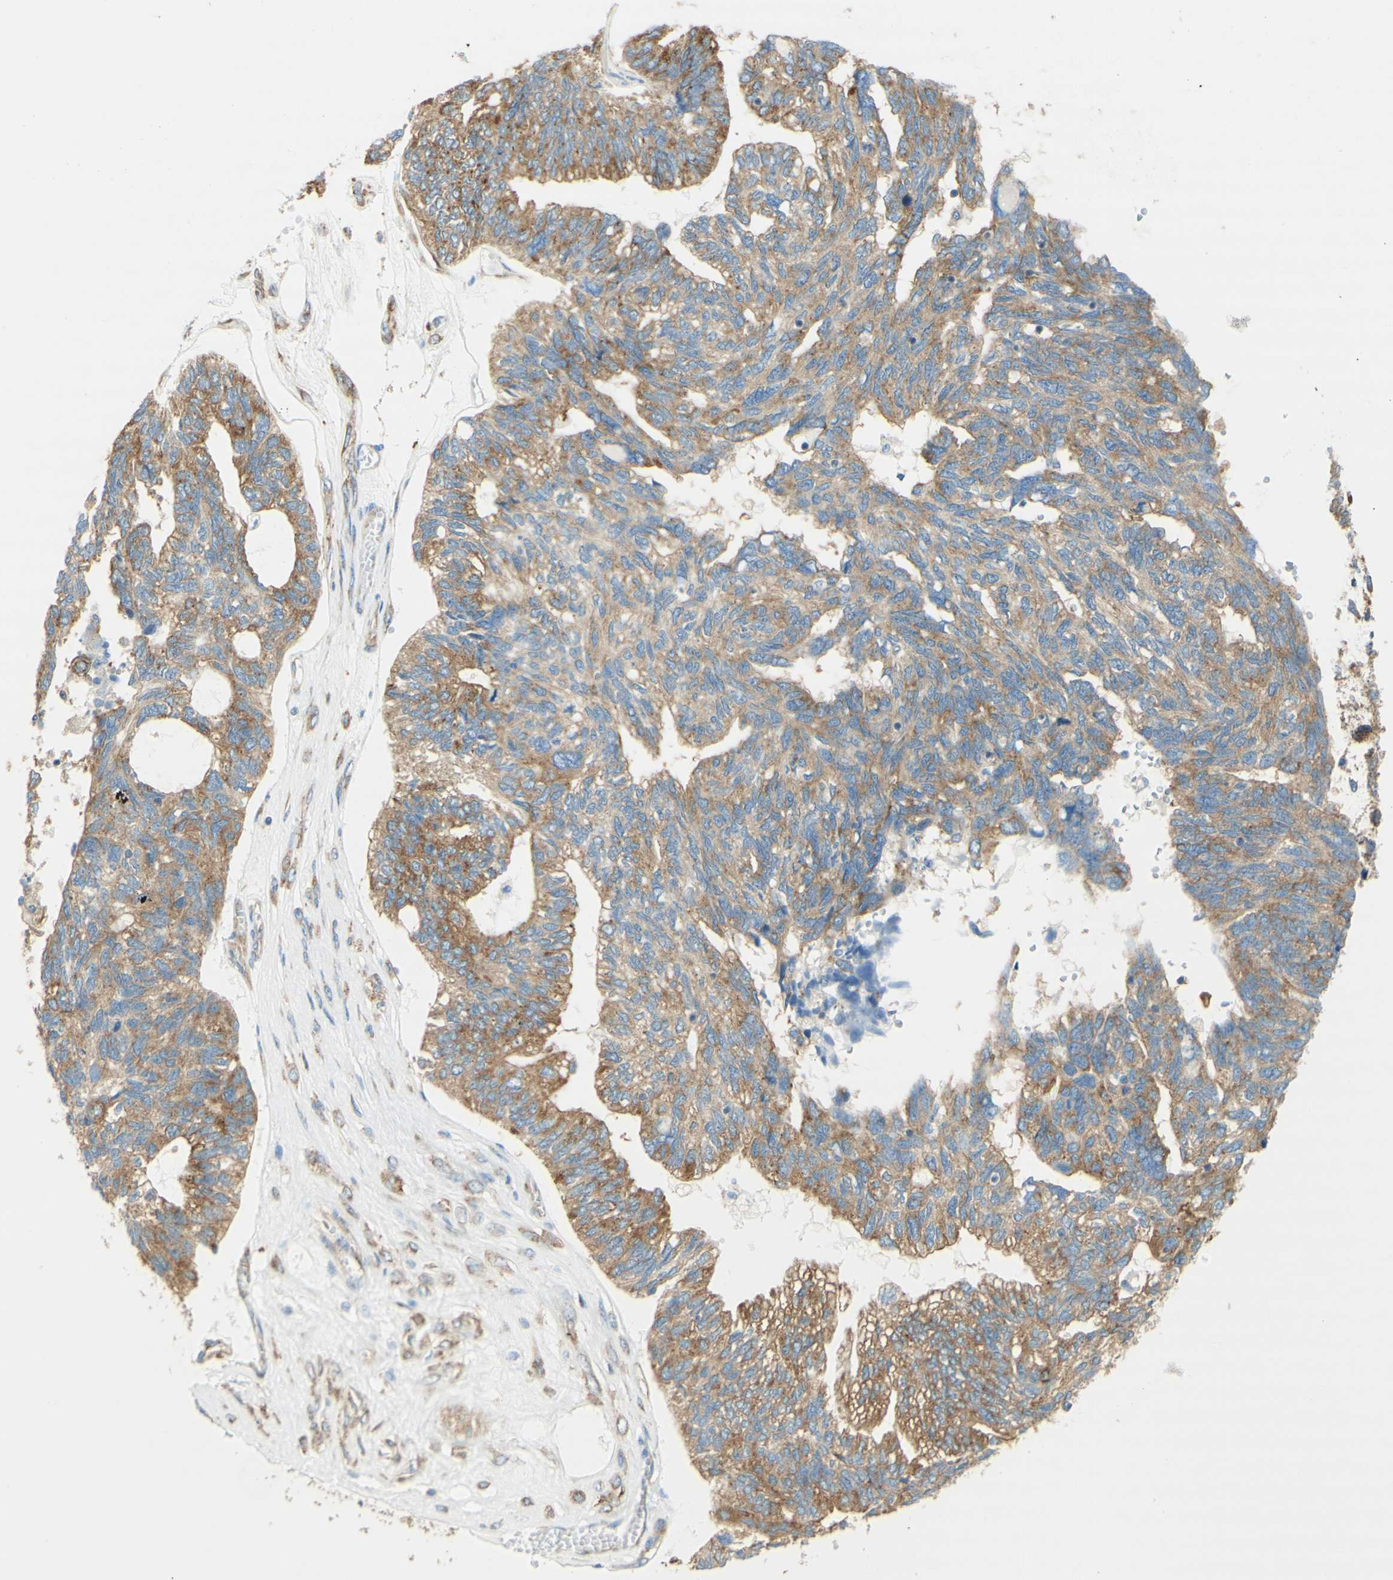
{"staining": {"intensity": "moderate", "quantity": "25%-75%", "location": "cytoplasmic/membranous"}, "tissue": "ovarian cancer", "cell_type": "Tumor cells", "image_type": "cancer", "snomed": [{"axis": "morphology", "description": "Cystadenocarcinoma, serous, NOS"}, {"axis": "topography", "description": "Ovary"}], "caption": "Protein expression analysis of human serous cystadenocarcinoma (ovarian) reveals moderate cytoplasmic/membranous positivity in approximately 25%-75% of tumor cells. (DAB (3,3'-diaminobenzidine) = brown stain, brightfield microscopy at high magnification).", "gene": "CLTC", "patient": {"sex": "female", "age": 79}}